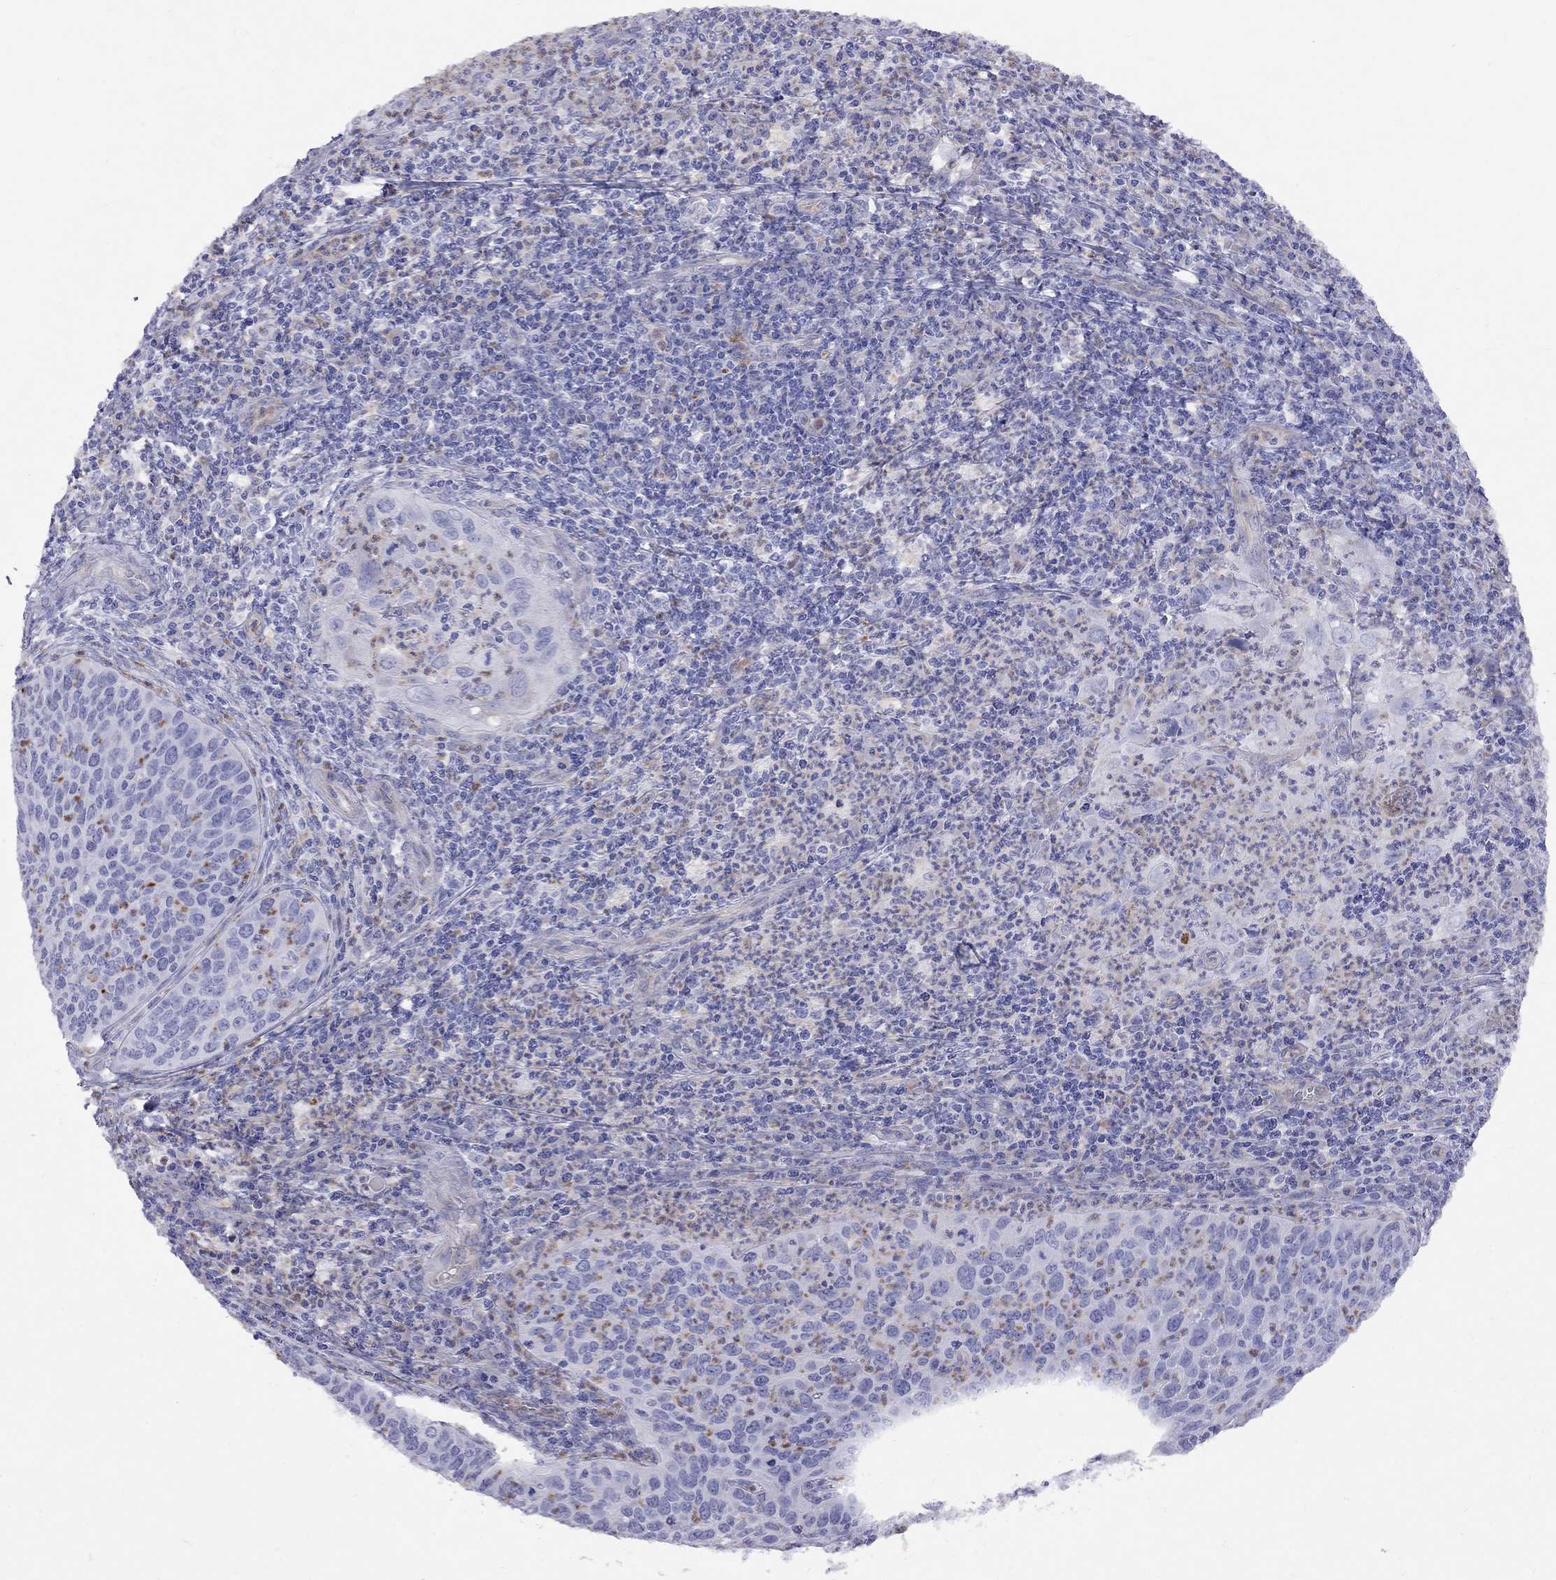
{"staining": {"intensity": "negative", "quantity": "none", "location": "none"}, "tissue": "cervical cancer", "cell_type": "Tumor cells", "image_type": "cancer", "snomed": [{"axis": "morphology", "description": "Squamous cell carcinoma, NOS"}, {"axis": "topography", "description": "Cervix"}], "caption": "Tumor cells show no significant protein expression in cervical squamous cell carcinoma. (Brightfield microscopy of DAB (3,3'-diaminobenzidine) immunohistochemistry (IHC) at high magnification).", "gene": "SPINT4", "patient": {"sex": "female", "age": 26}}